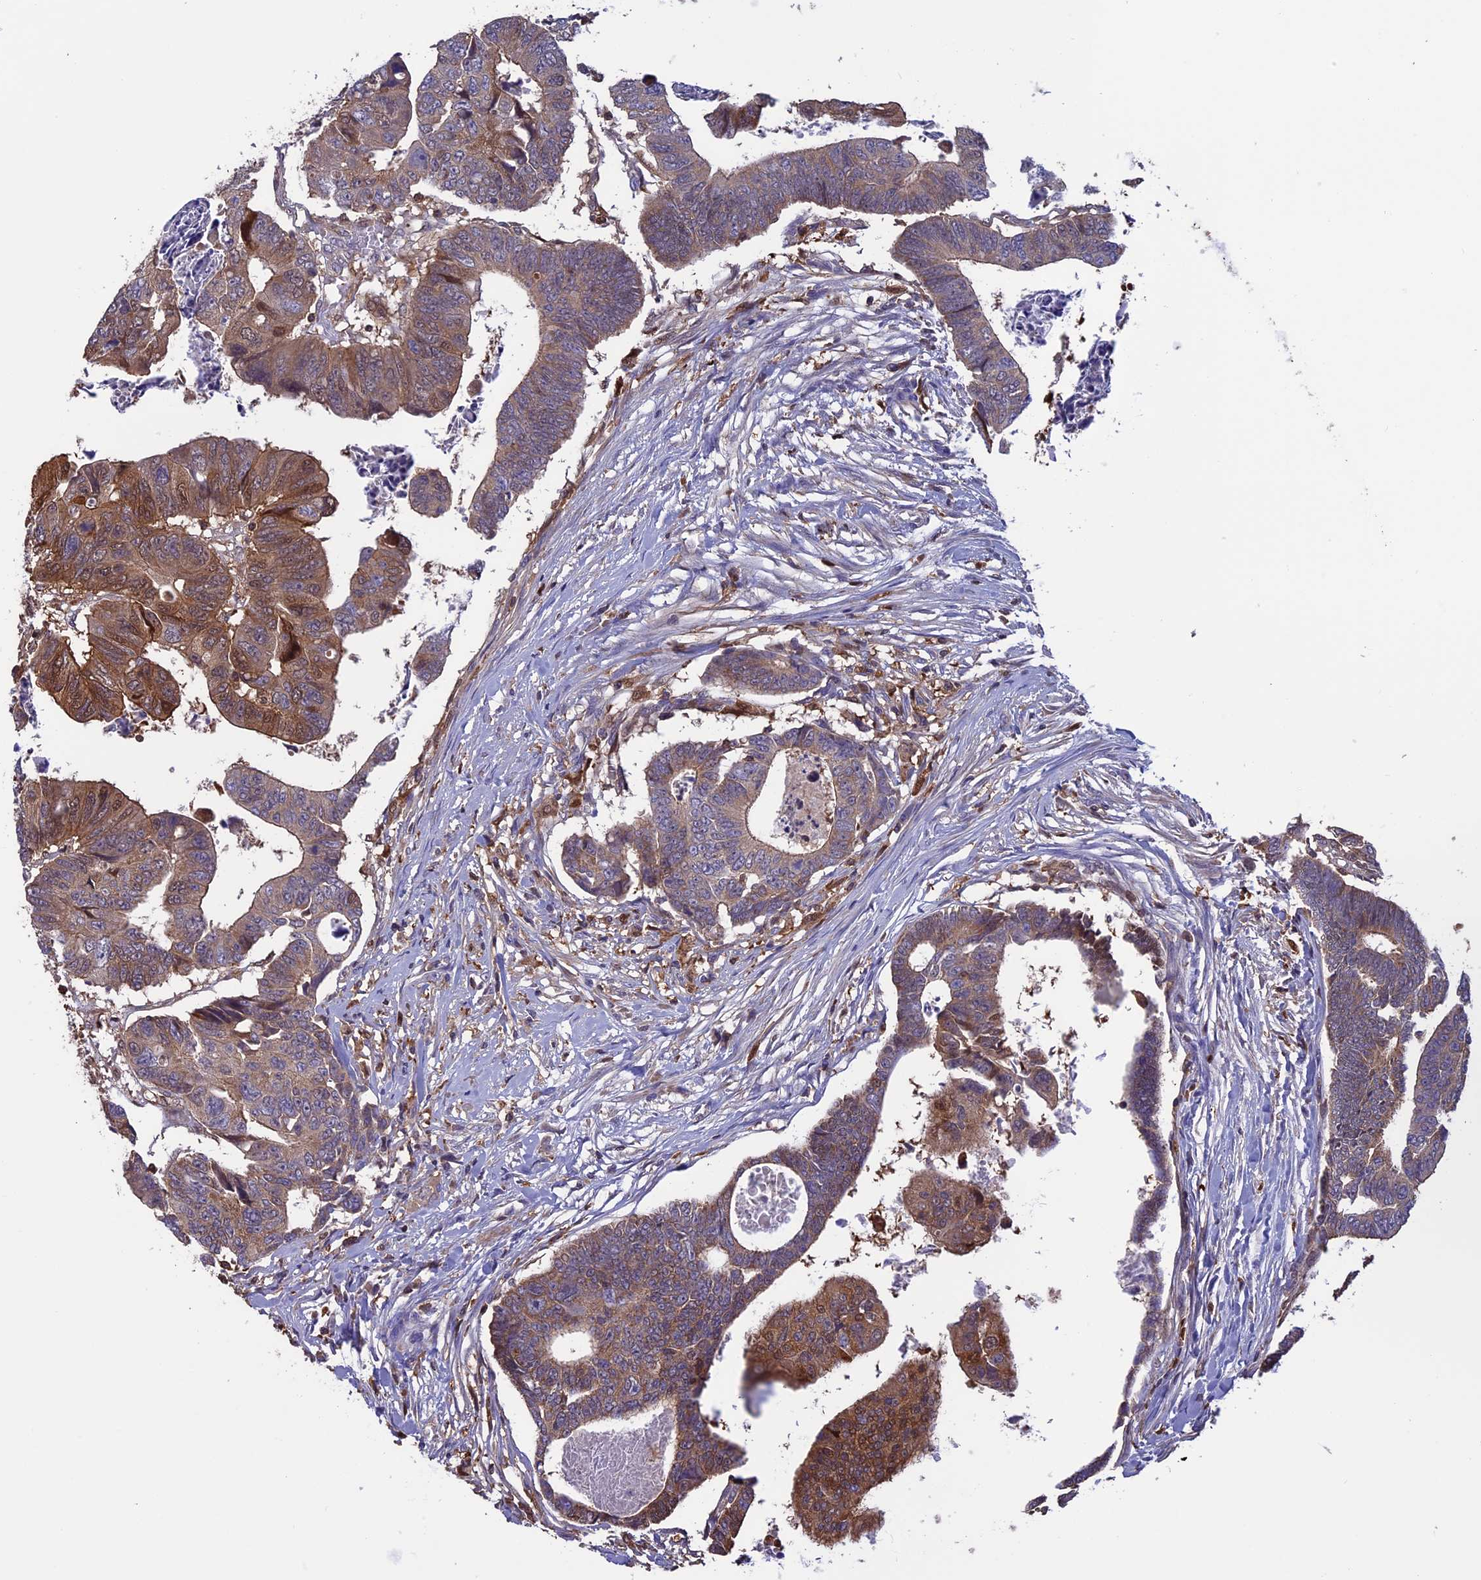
{"staining": {"intensity": "moderate", "quantity": "25%-75%", "location": "cytoplasmic/membranous"}, "tissue": "colorectal cancer", "cell_type": "Tumor cells", "image_type": "cancer", "snomed": [{"axis": "morphology", "description": "Adenocarcinoma, NOS"}, {"axis": "topography", "description": "Rectum"}], "caption": "Immunohistochemistry photomicrograph of neoplastic tissue: colorectal cancer stained using immunohistochemistry (IHC) displays medium levels of moderate protein expression localized specifically in the cytoplasmic/membranous of tumor cells, appearing as a cytoplasmic/membranous brown color.", "gene": "ARHGAP18", "patient": {"sex": "female", "age": 65}}